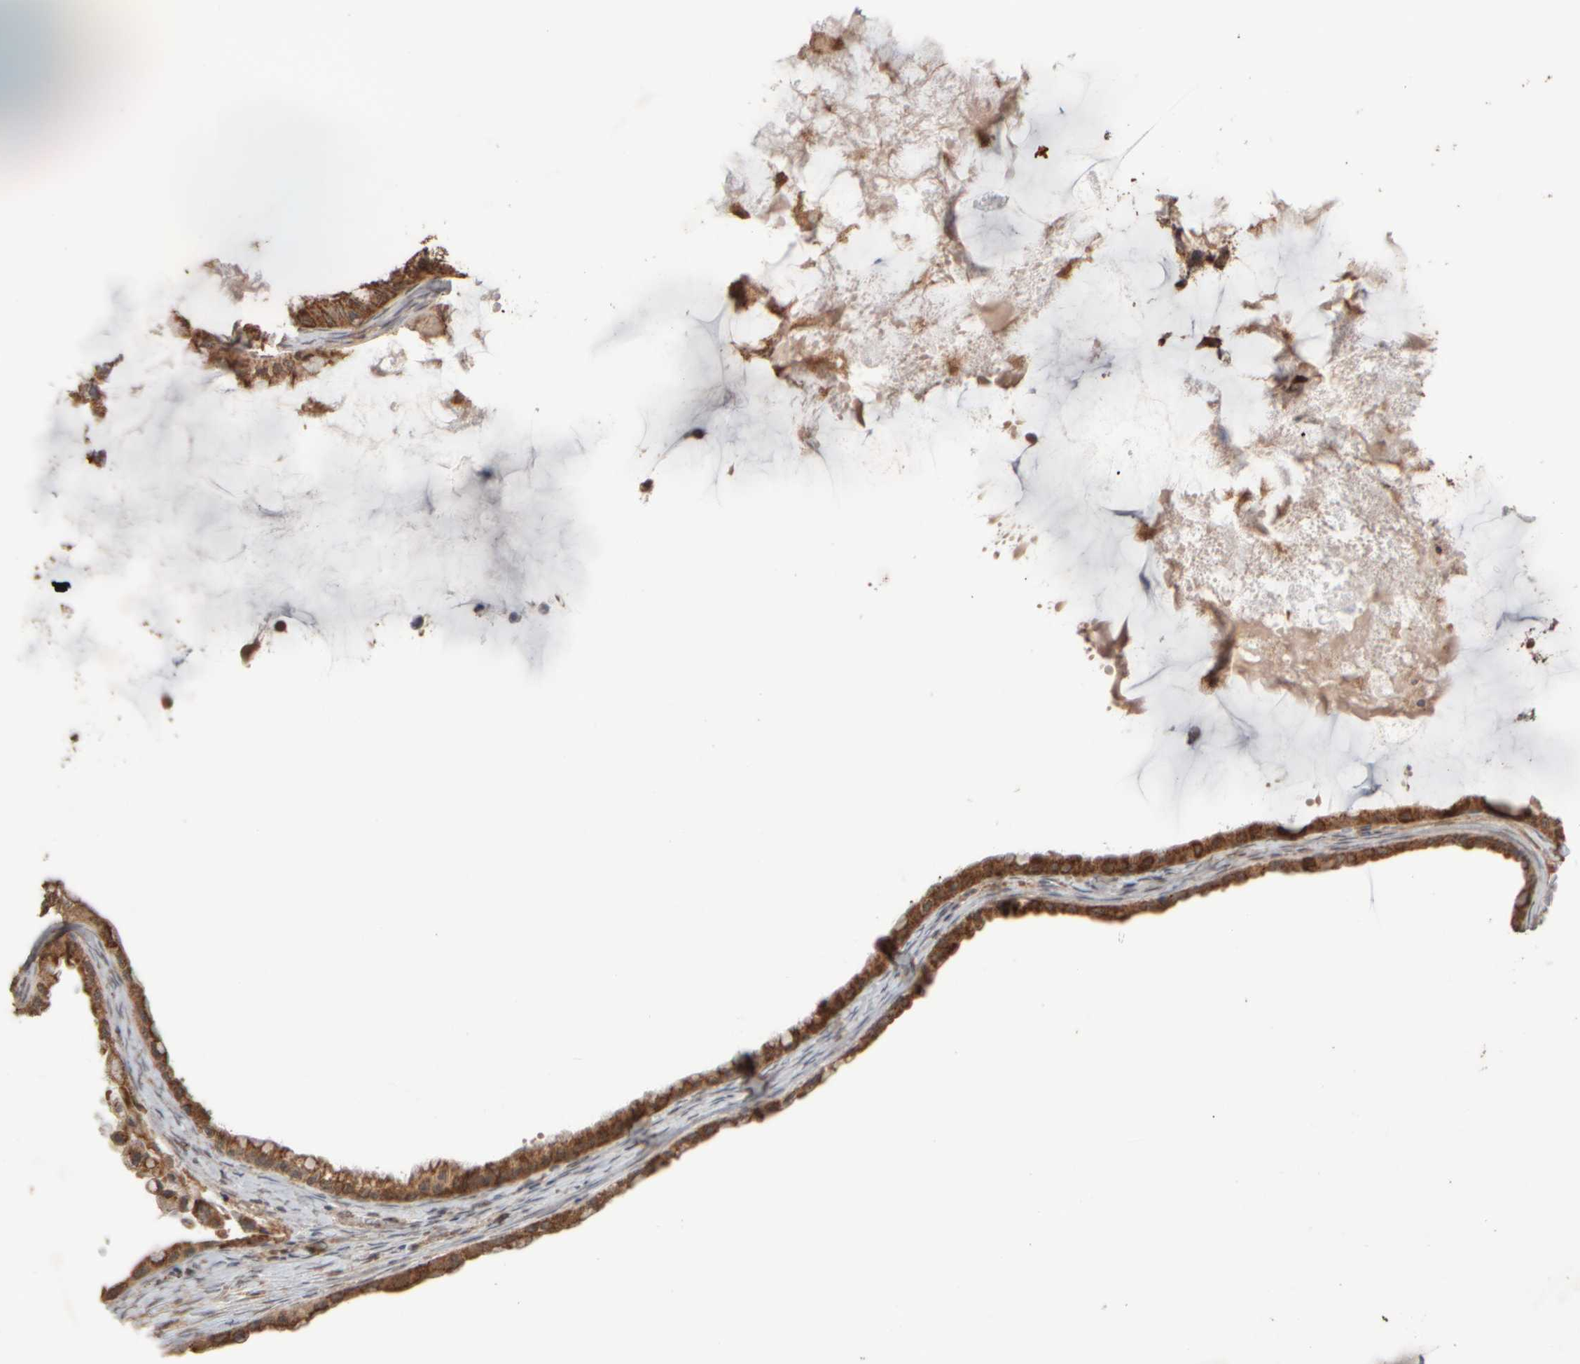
{"staining": {"intensity": "moderate", "quantity": ">75%", "location": "cytoplasmic/membranous"}, "tissue": "ovarian cancer", "cell_type": "Tumor cells", "image_type": "cancer", "snomed": [{"axis": "morphology", "description": "Cystadenocarcinoma, mucinous, NOS"}, {"axis": "topography", "description": "Ovary"}], "caption": "IHC (DAB (3,3'-diaminobenzidine)) staining of mucinous cystadenocarcinoma (ovarian) demonstrates moderate cytoplasmic/membranous protein expression in approximately >75% of tumor cells.", "gene": "EIF2B3", "patient": {"sex": "female", "age": 80}}